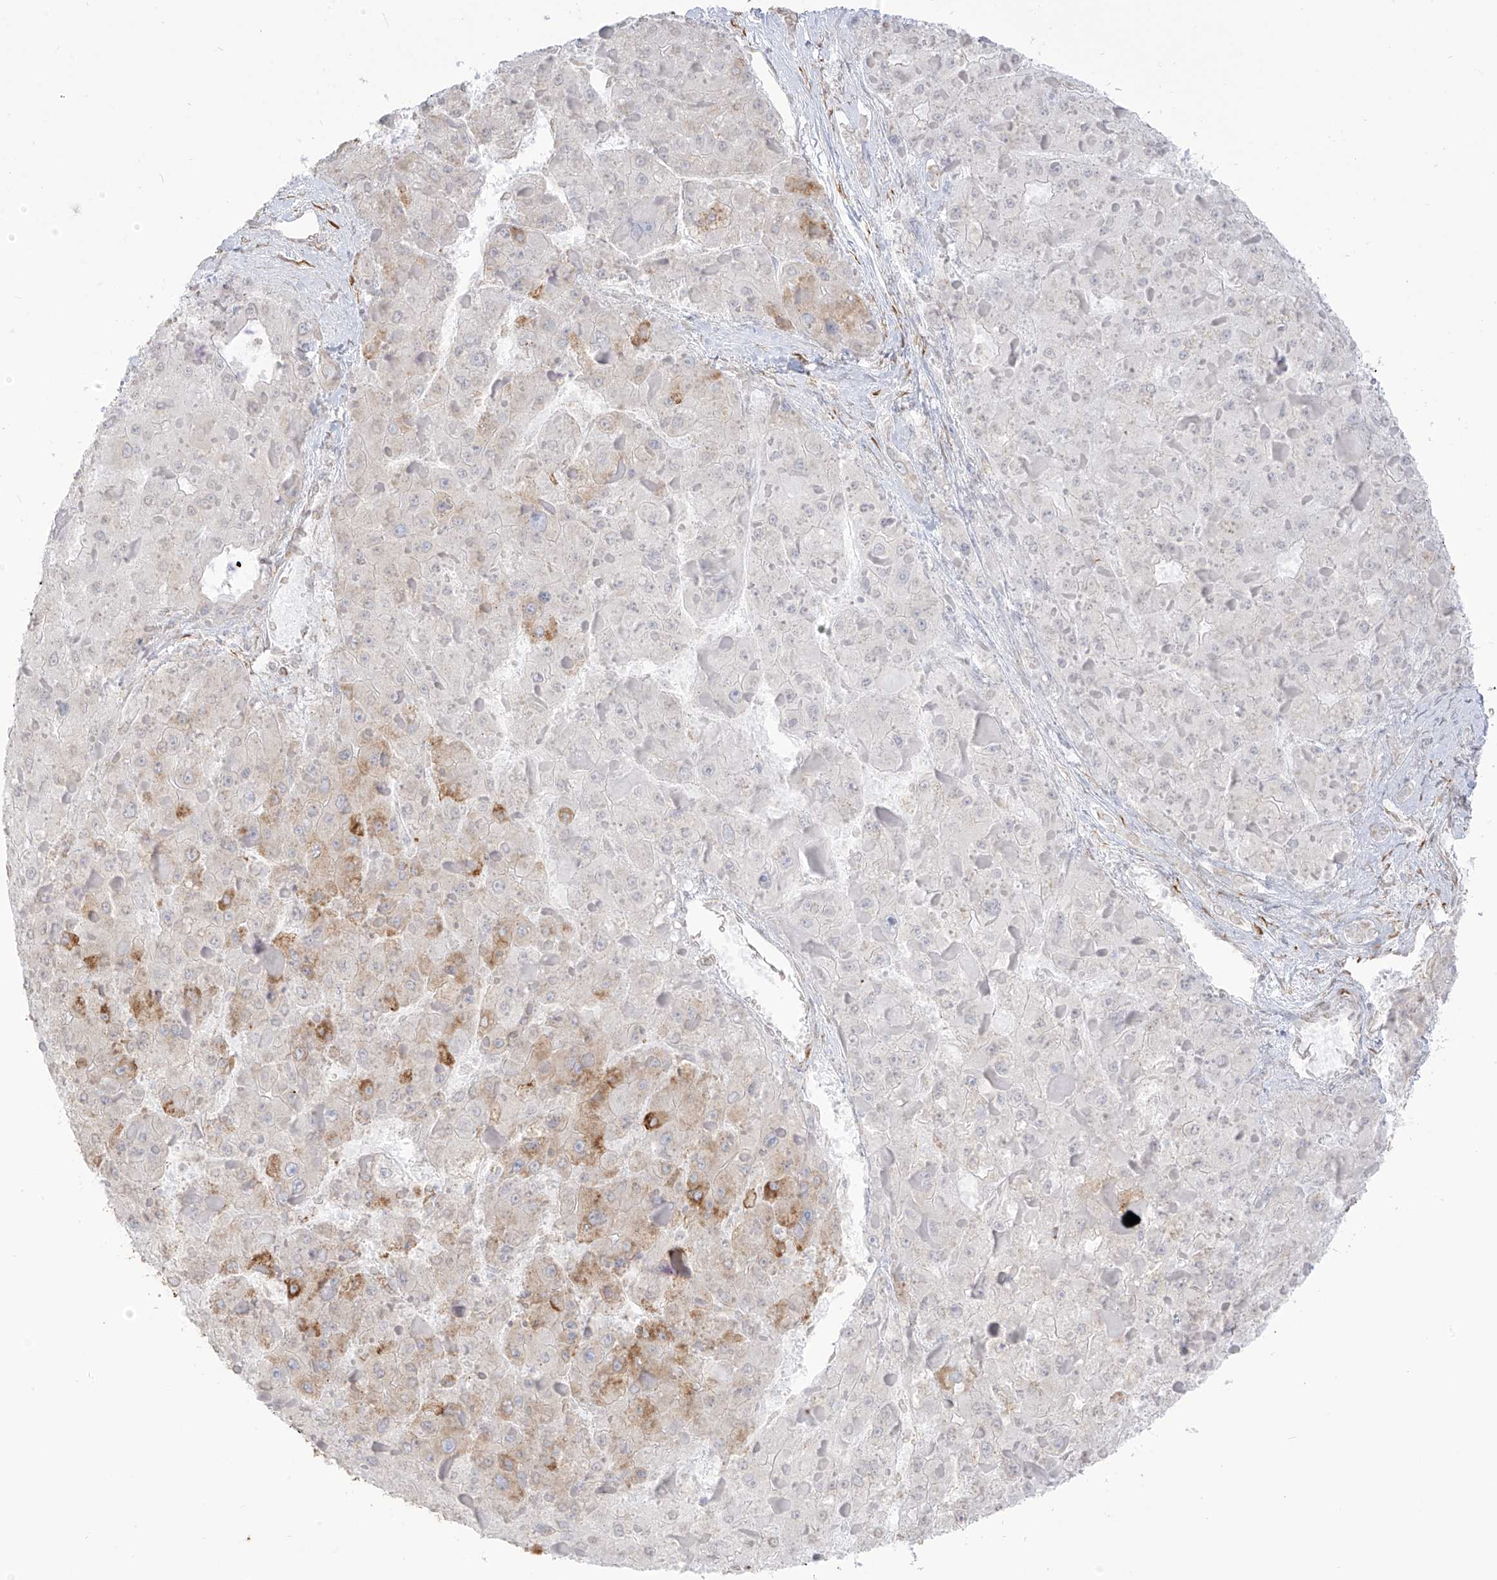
{"staining": {"intensity": "weak", "quantity": "<25%", "location": "cytoplasmic/membranous"}, "tissue": "liver cancer", "cell_type": "Tumor cells", "image_type": "cancer", "snomed": [{"axis": "morphology", "description": "Carcinoma, Hepatocellular, NOS"}, {"axis": "topography", "description": "Liver"}], "caption": "An IHC micrograph of hepatocellular carcinoma (liver) is shown. There is no staining in tumor cells of hepatocellular carcinoma (liver).", "gene": "LRRC59", "patient": {"sex": "female", "age": 73}}